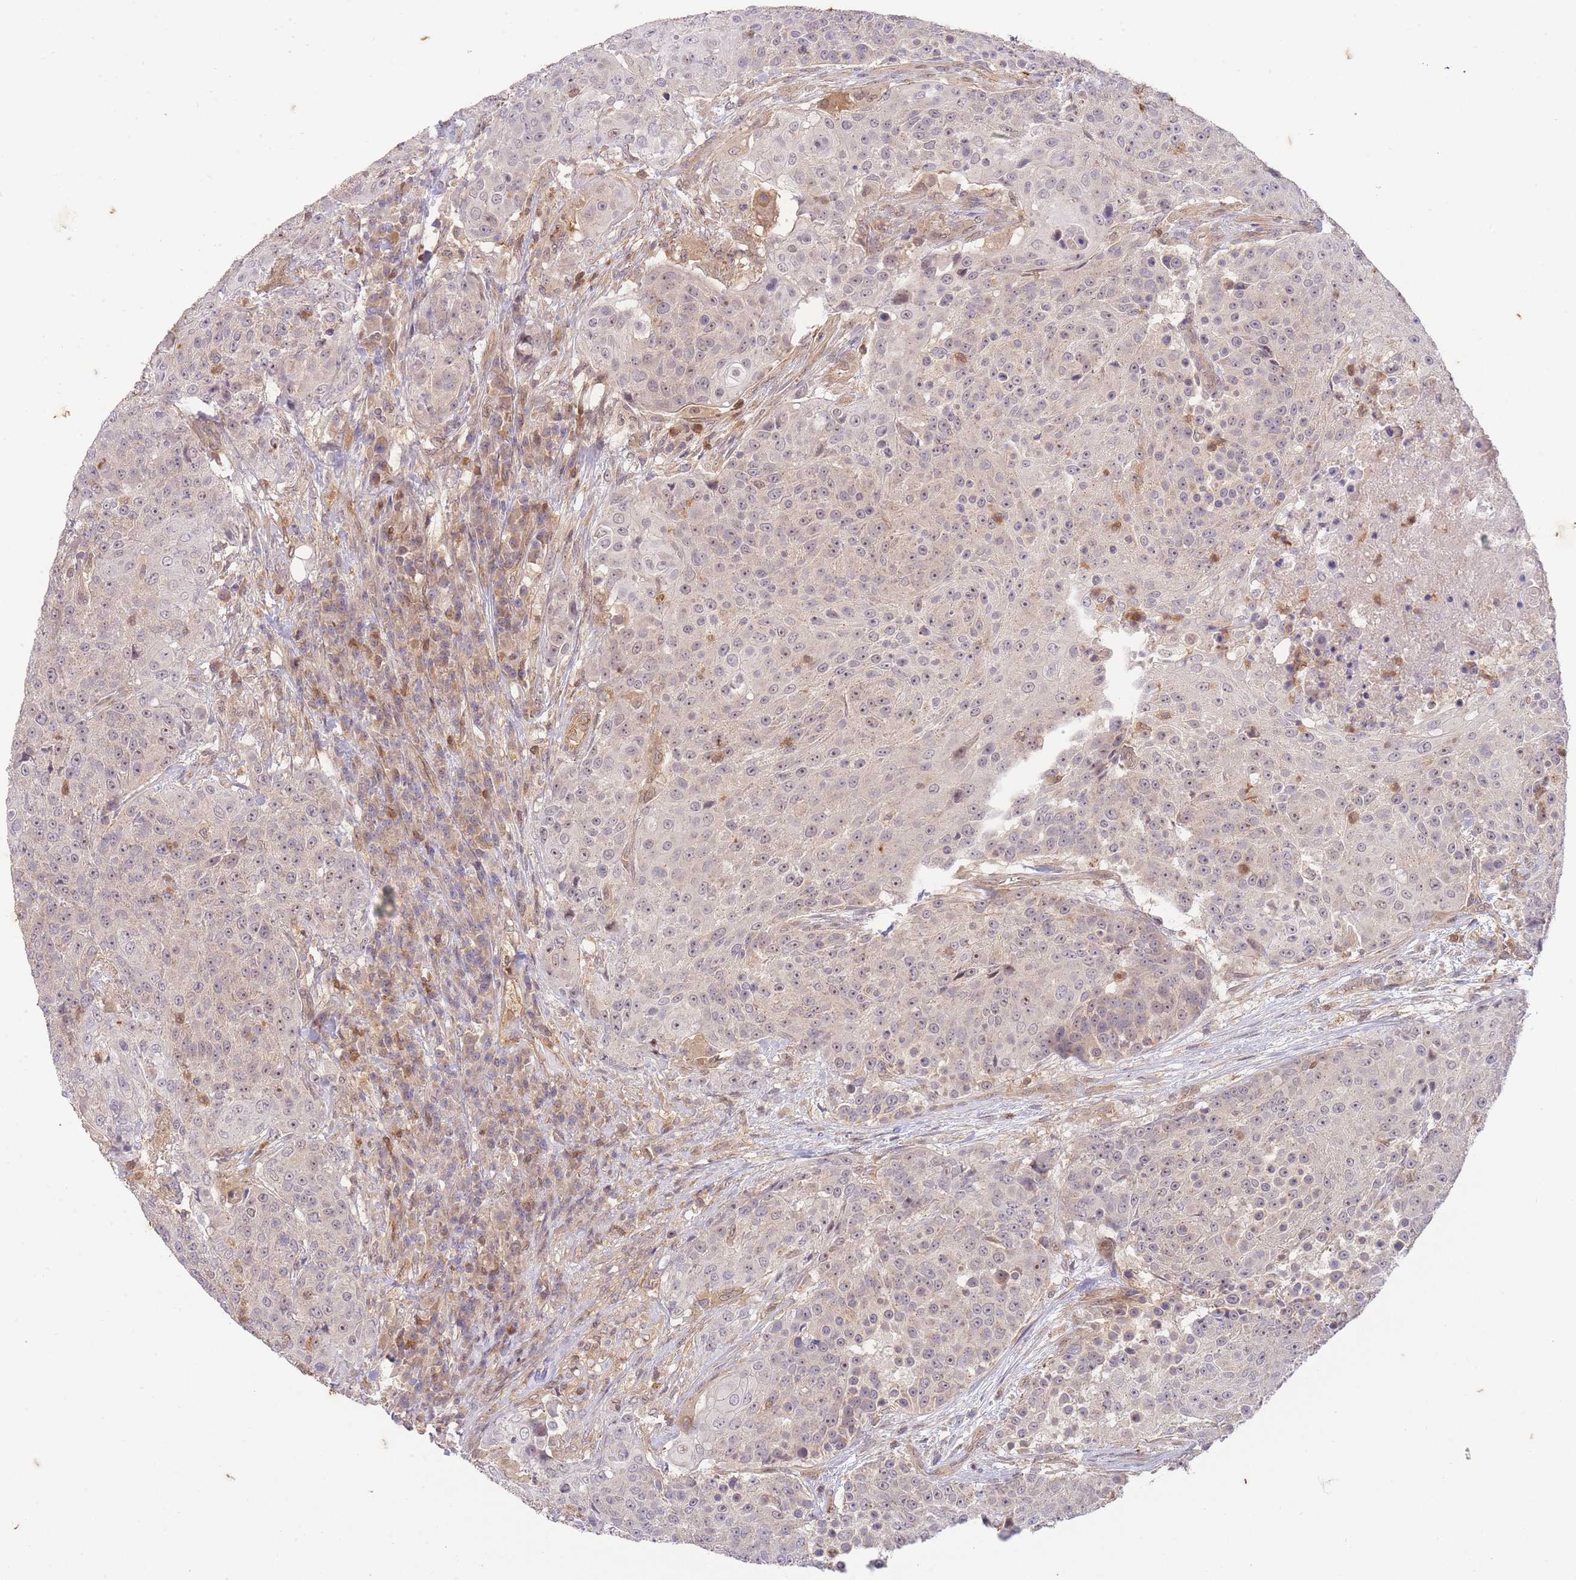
{"staining": {"intensity": "weak", "quantity": "<25%", "location": "nuclear"}, "tissue": "urothelial cancer", "cell_type": "Tumor cells", "image_type": "cancer", "snomed": [{"axis": "morphology", "description": "Urothelial carcinoma, High grade"}, {"axis": "topography", "description": "Urinary bladder"}], "caption": "Micrograph shows no significant protein staining in tumor cells of high-grade urothelial carcinoma. (DAB (3,3'-diaminobenzidine) IHC visualized using brightfield microscopy, high magnification).", "gene": "ST8SIA4", "patient": {"sex": "female", "age": 63}}